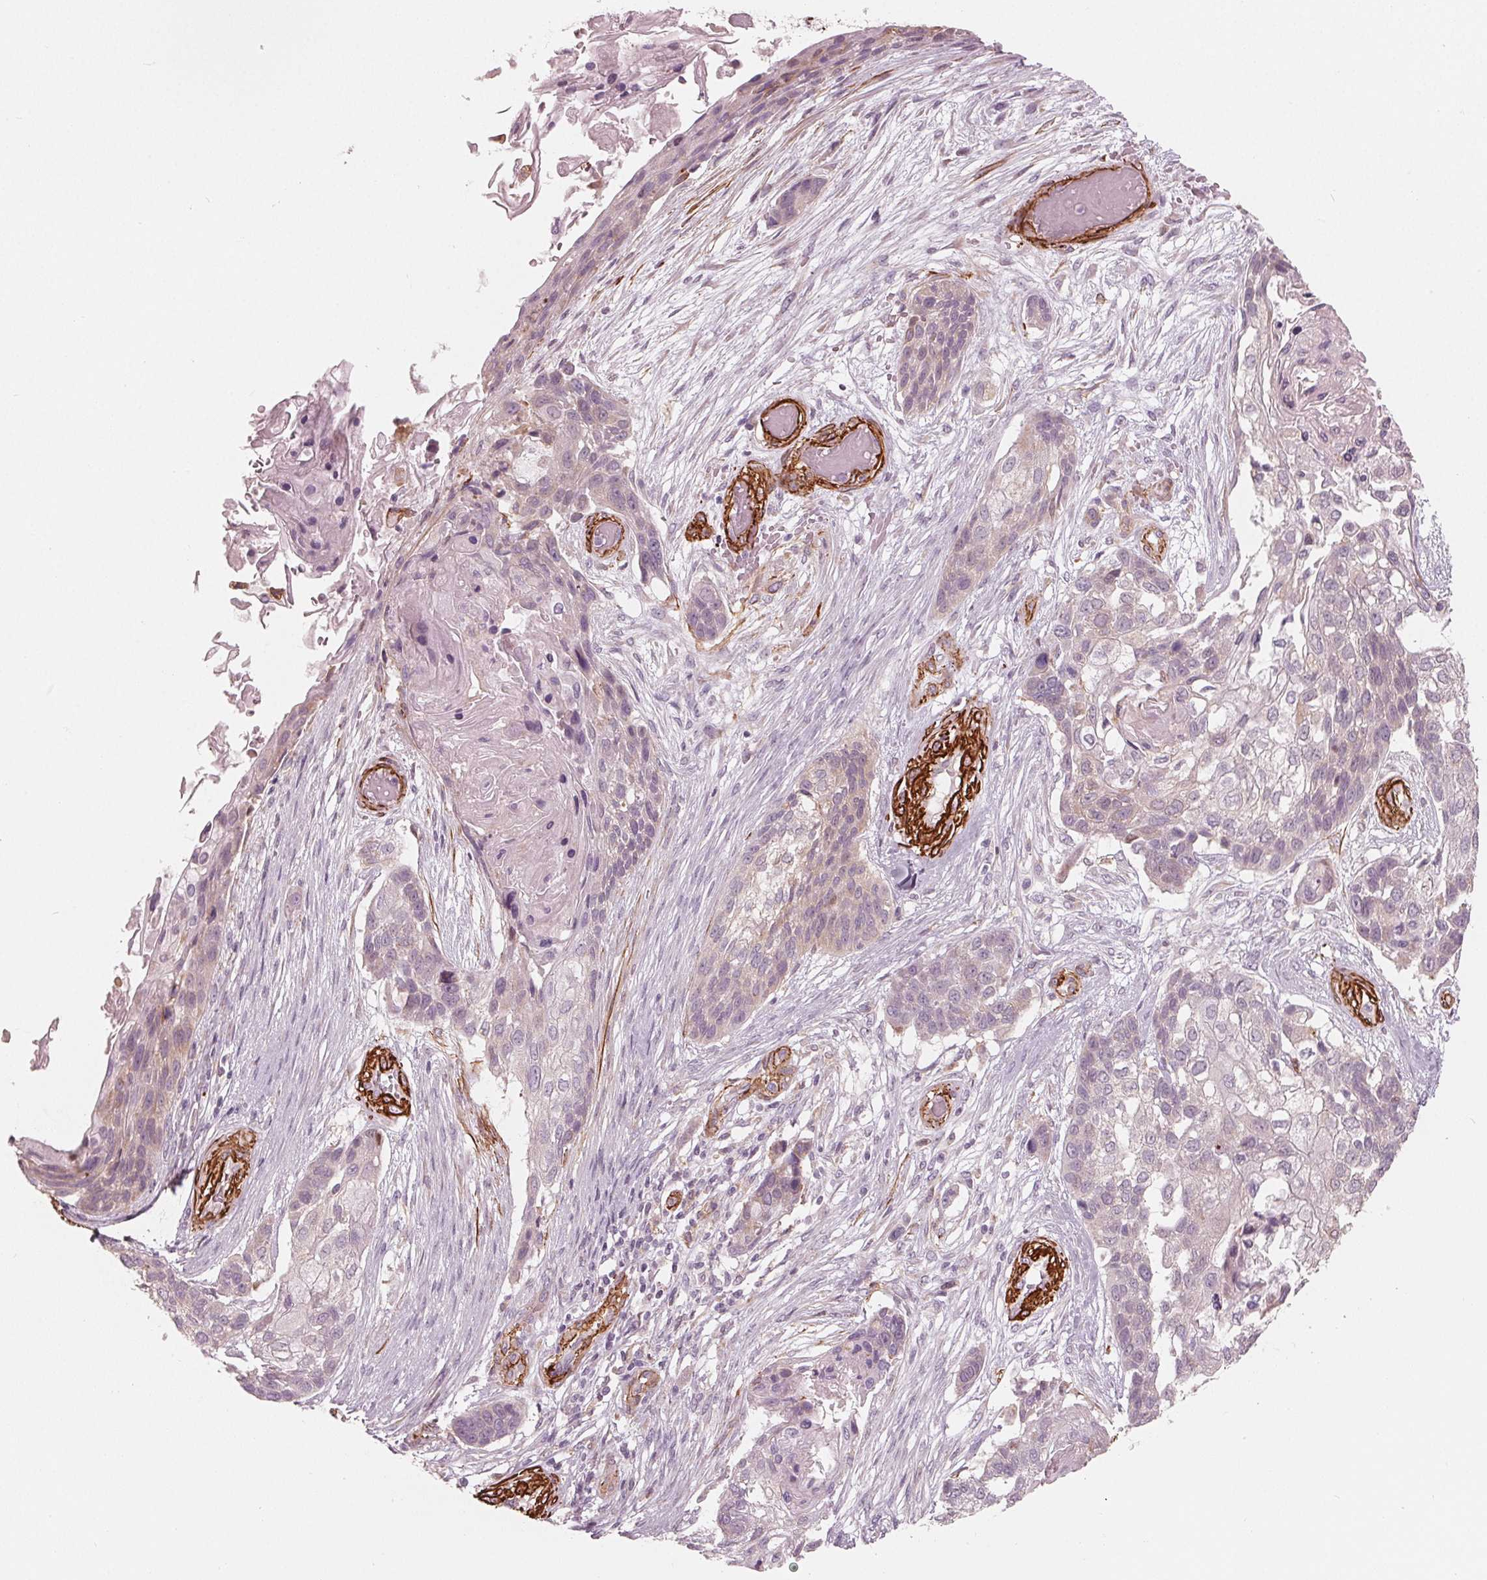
{"staining": {"intensity": "negative", "quantity": "none", "location": "none"}, "tissue": "lung cancer", "cell_type": "Tumor cells", "image_type": "cancer", "snomed": [{"axis": "morphology", "description": "Squamous cell carcinoma, NOS"}, {"axis": "topography", "description": "Lung"}], "caption": "Tumor cells show no significant positivity in lung cancer. (IHC, brightfield microscopy, high magnification).", "gene": "MIER3", "patient": {"sex": "male", "age": 69}}